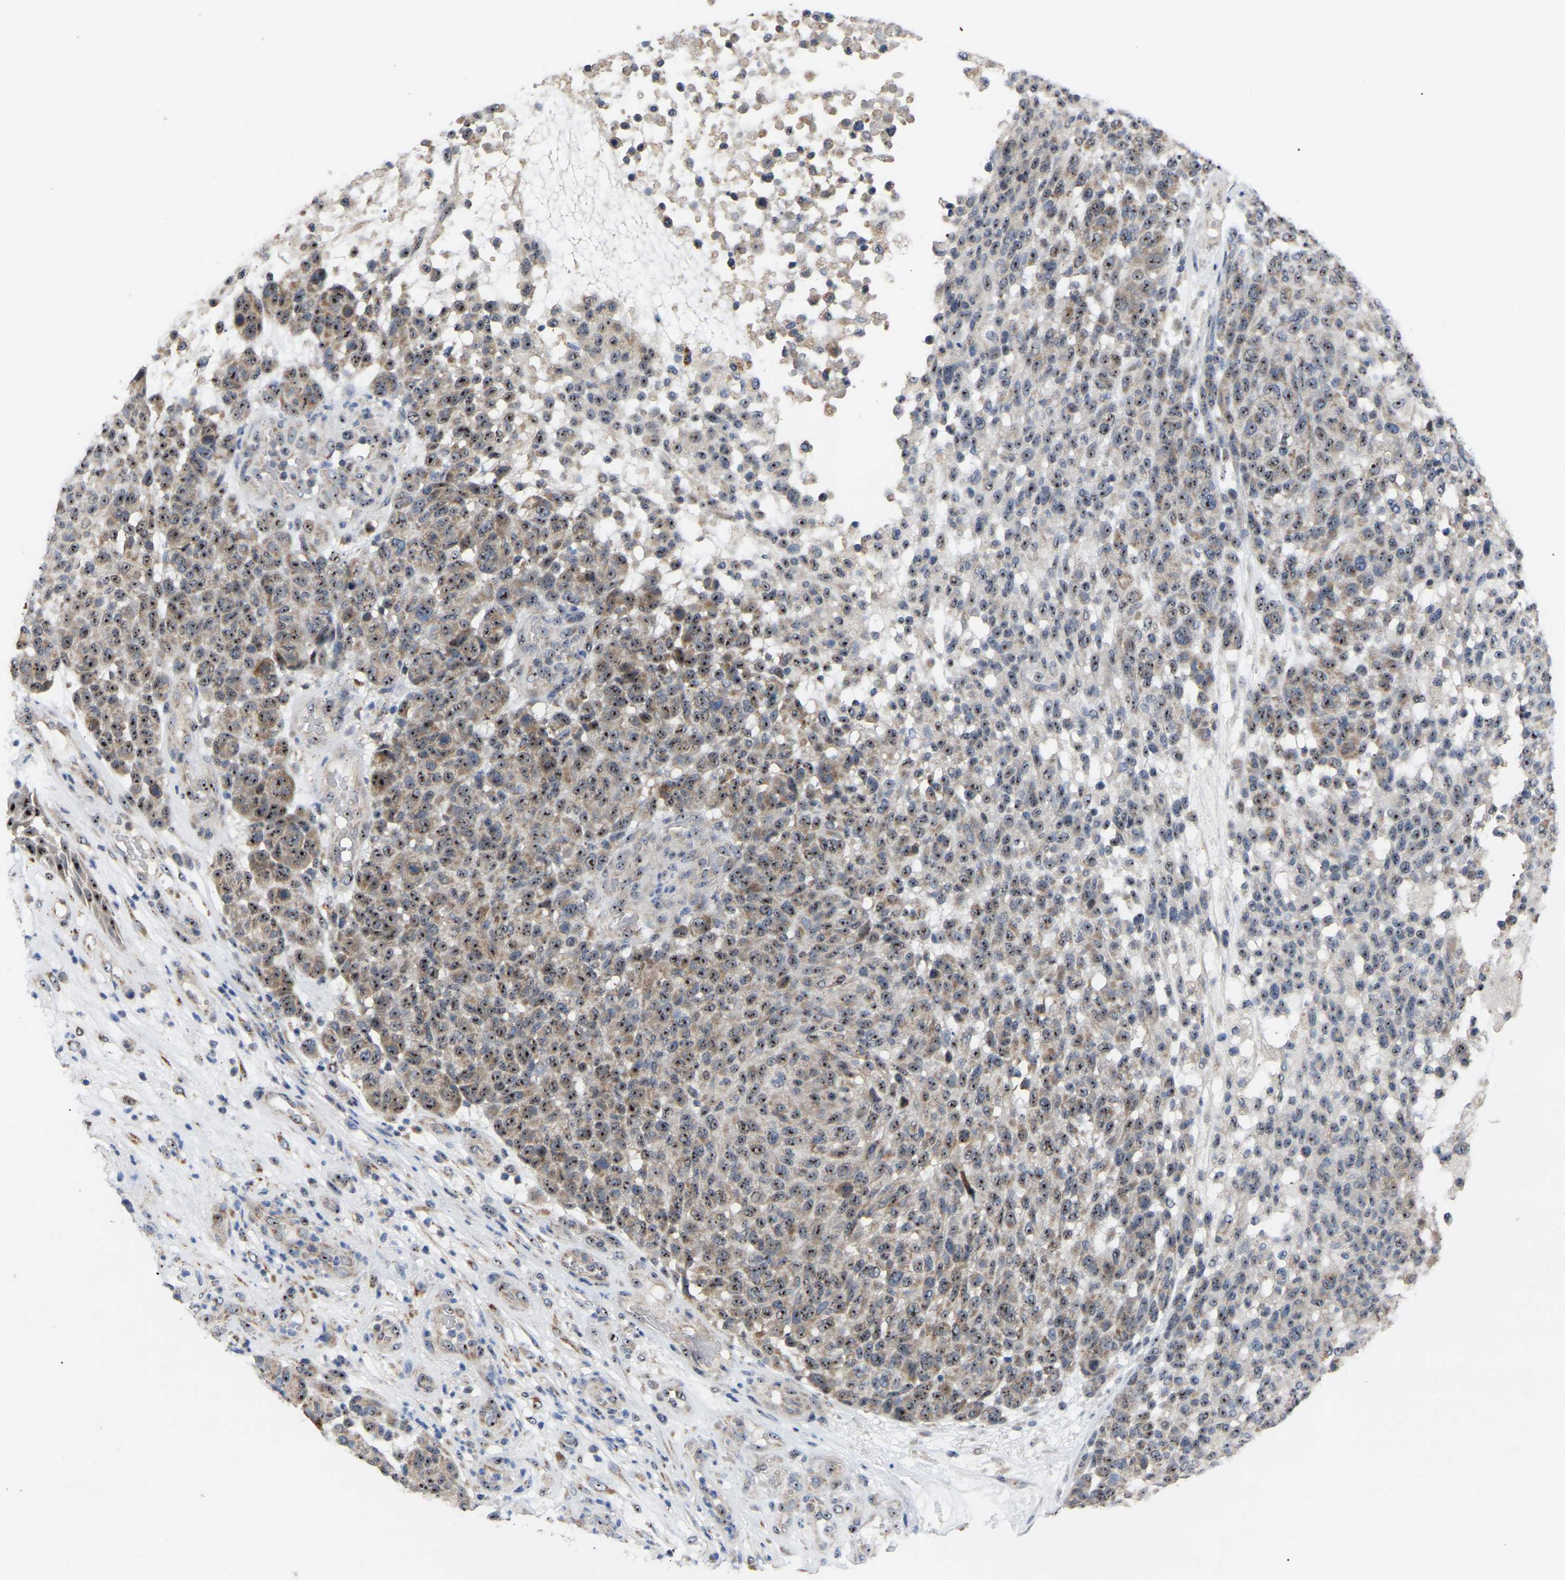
{"staining": {"intensity": "moderate", "quantity": ">75%", "location": "cytoplasmic/membranous,nuclear"}, "tissue": "melanoma", "cell_type": "Tumor cells", "image_type": "cancer", "snomed": [{"axis": "morphology", "description": "Malignant melanoma, NOS"}, {"axis": "topography", "description": "Skin"}], "caption": "Tumor cells exhibit medium levels of moderate cytoplasmic/membranous and nuclear staining in approximately >75% of cells in malignant melanoma.", "gene": "NOP53", "patient": {"sex": "male", "age": 59}}